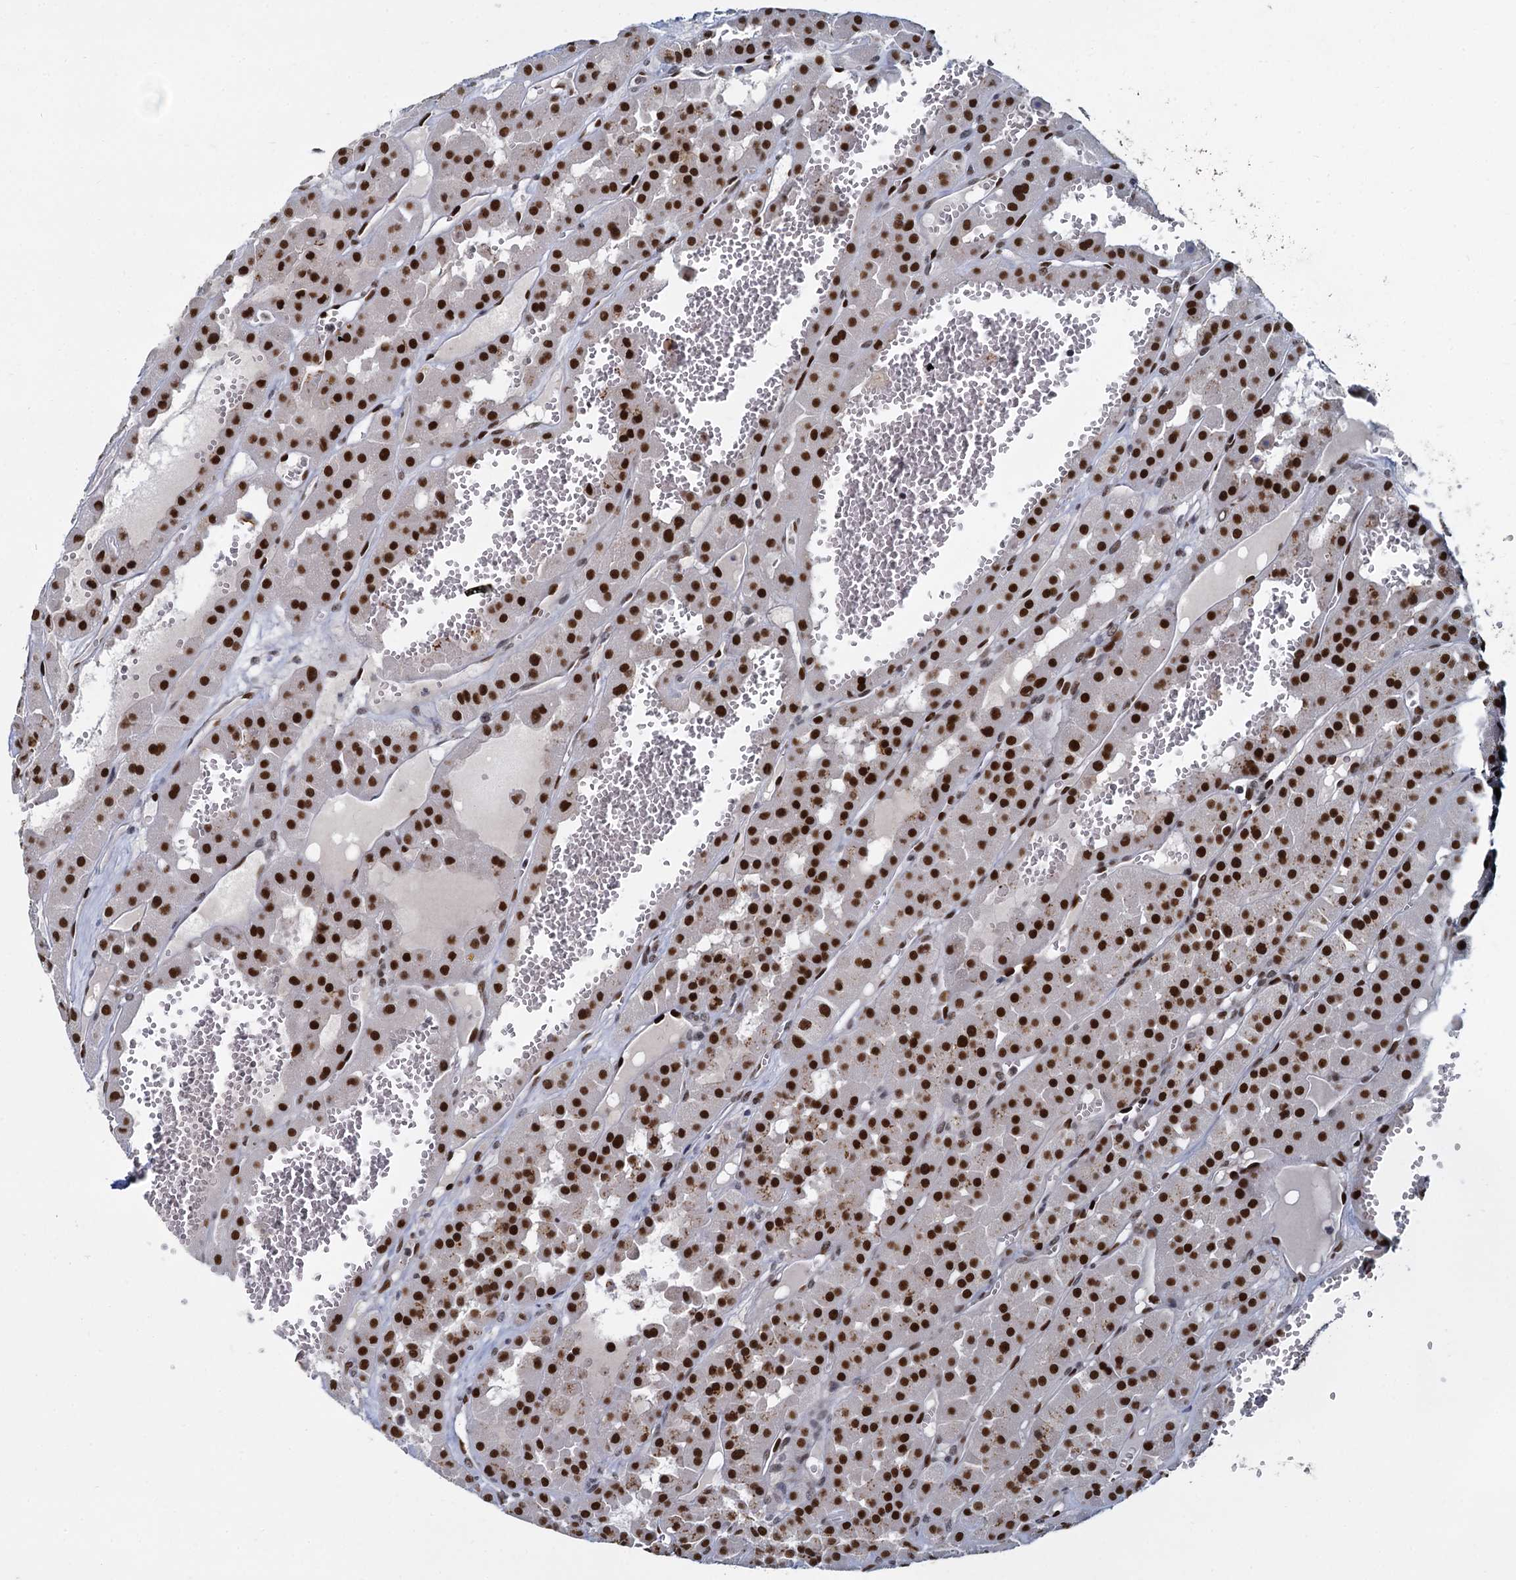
{"staining": {"intensity": "strong", "quantity": ">75%", "location": "nuclear"}, "tissue": "renal cancer", "cell_type": "Tumor cells", "image_type": "cancer", "snomed": [{"axis": "morphology", "description": "Carcinoma, NOS"}, {"axis": "topography", "description": "Kidney"}], "caption": "An image of renal cancer (carcinoma) stained for a protein shows strong nuclear brown staining in tumor cells.", "gene": "RPRD1A", "patient": {"sex": "female", "age": 75}}